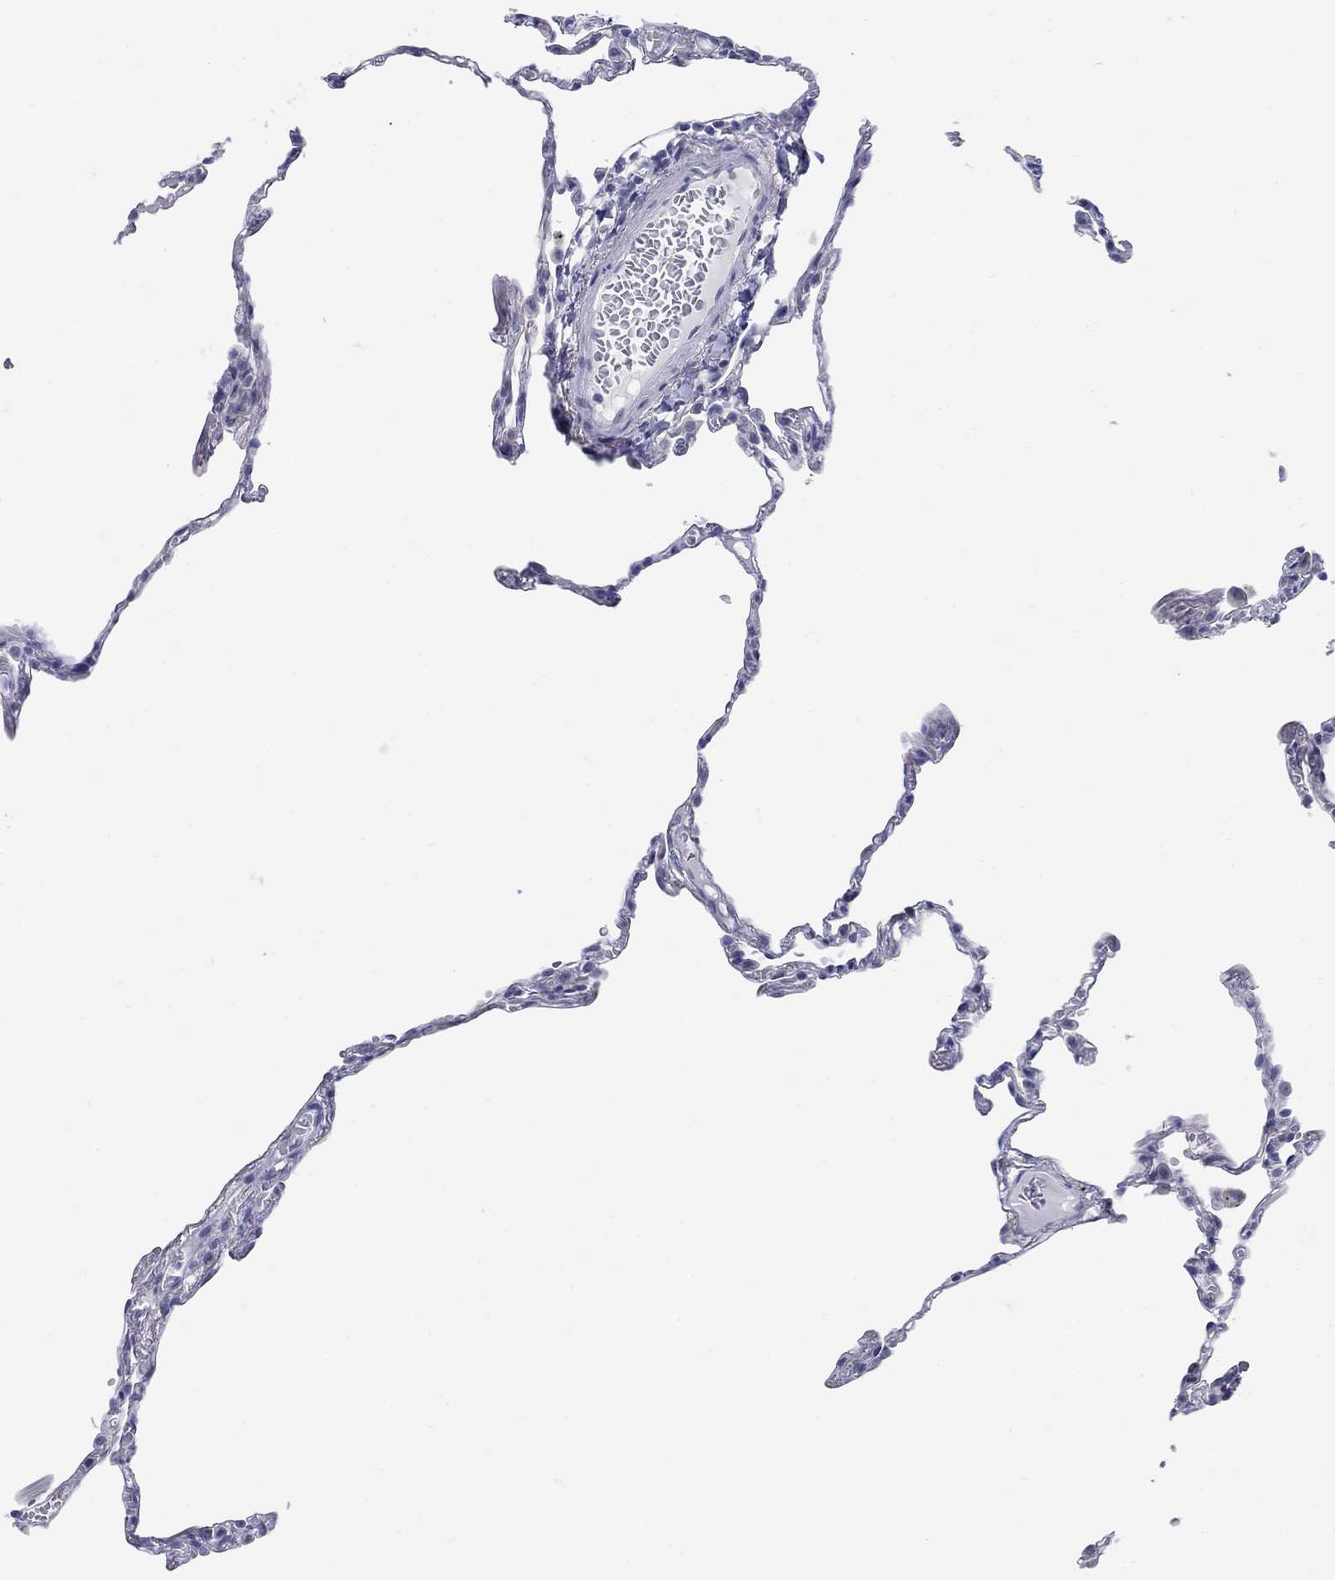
{"staining": {"intensity": "negative", "quantity": "none", "location": "none"}, "tissue": "lung", "cell_type": "Alveolar cells", "image_type": "normal", "snomed": [{"axis": "morphology", "description": "Normal tissue, NOS"}, {"axis": "topography", "description": "Lung"}], "caption": "An image of lung stained for a protein exhibits no brown staining in alveolar cells. Brightfield microscopy of immunohistochemistry (IHC) stained with DAB (brown) and hematoxylin (blue), captured at high magnification.", "gene": "AKR1C1", "patient": {"sex": "male", "age": 78}}